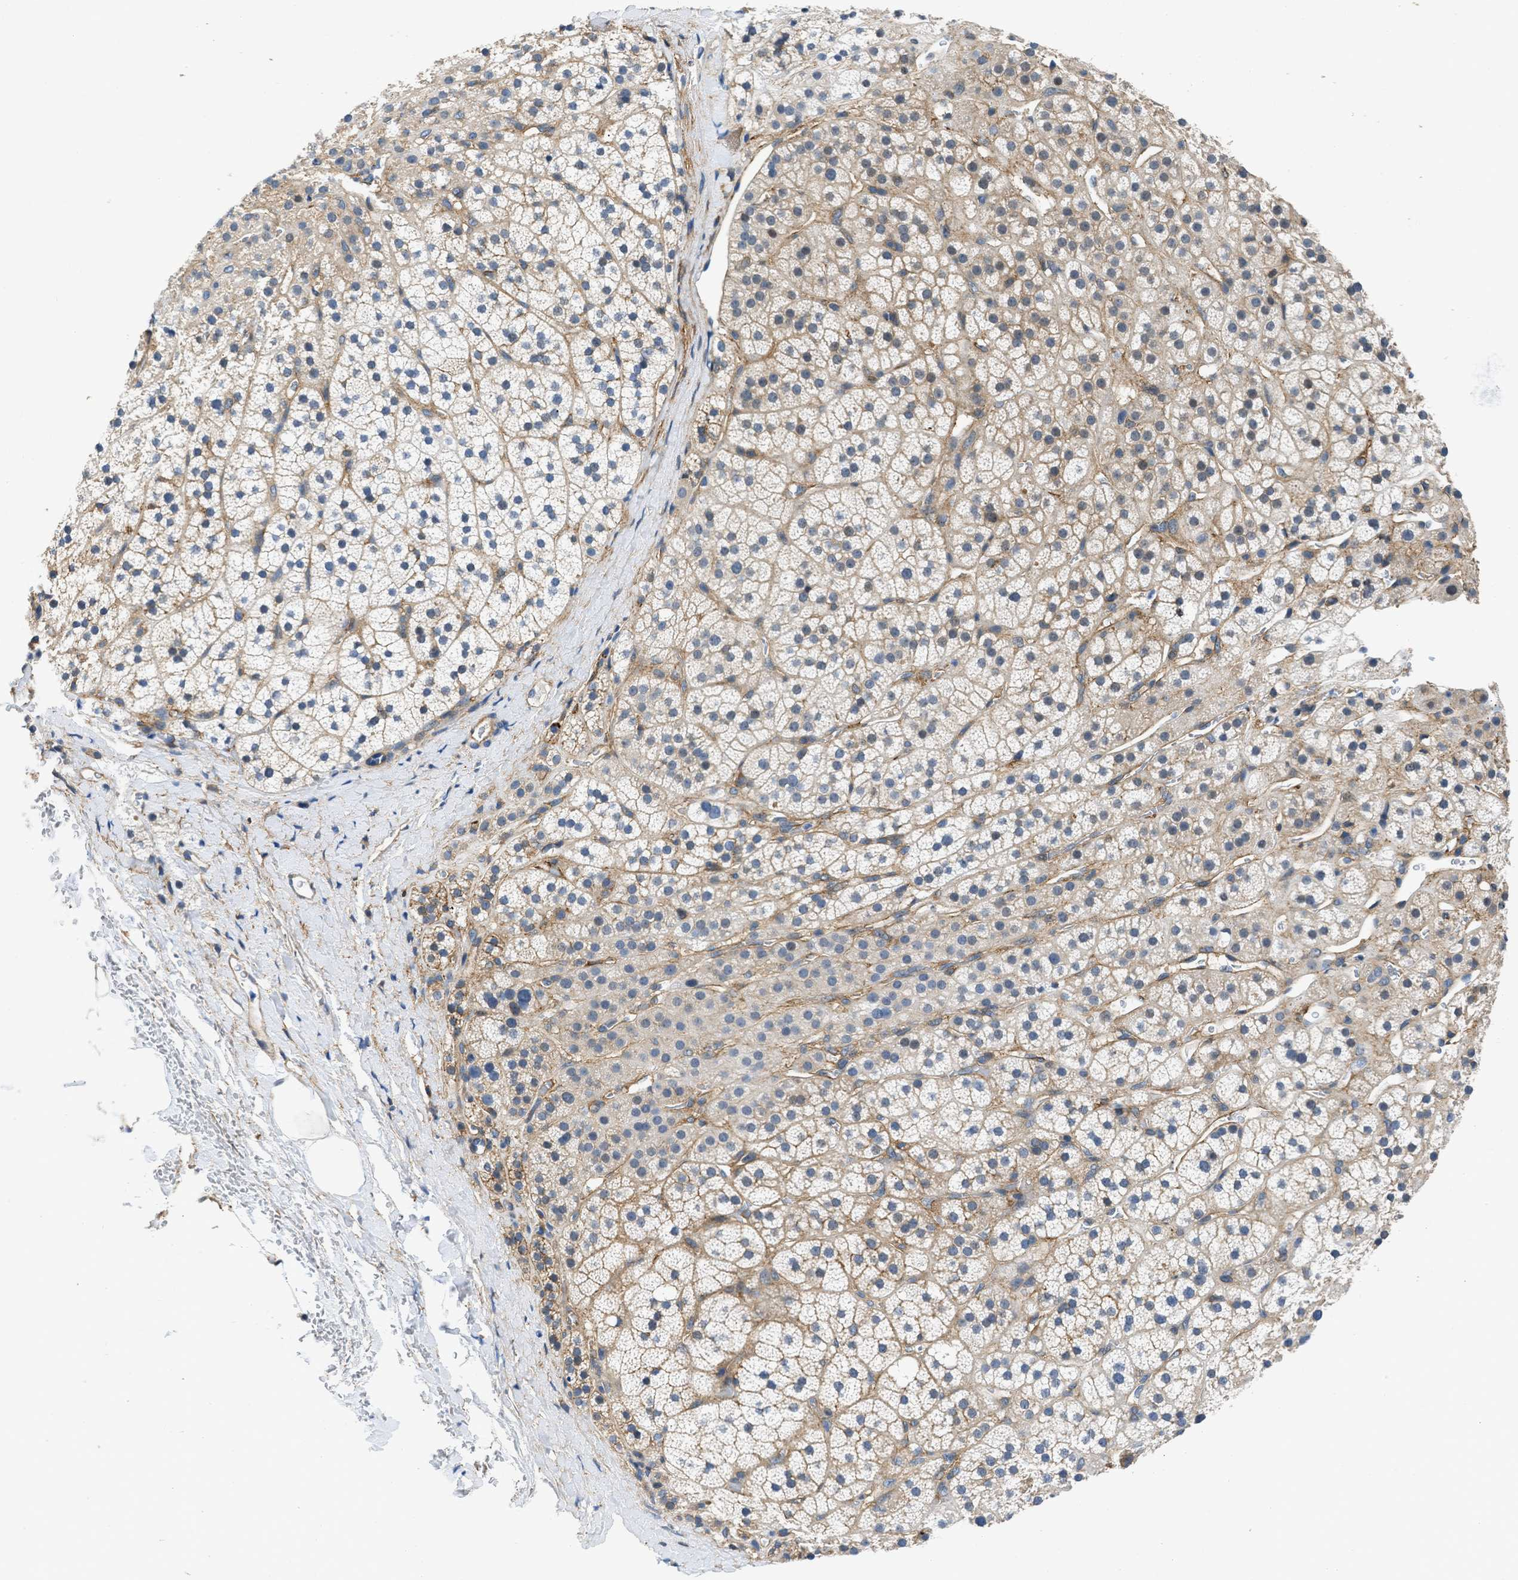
{"staining": {"intensity": "moderate", "quantity": ">75%", "location": "cytoplasmic/membranous"}, "tissue": "adrenal gland", "cell_type": "Glandular cells", "image_type": "normal", "snomed": [{"axis": "morphology", "description": "Normal tissue, NOS"}, {"axis": "topography", "description": "Adrenal gland"}], "caption": "Immunohistochemistry (IHC) image of unremarkable adrenal gland: human adrenal gland stained using immunohistochemistry displays medium levels of moderate protein expression localized specifically in the cytoplasmic/membranous of glandular cells, appearing as a cytoplasmic/membranous brown color.", "gene": "SEPTIN2", "patient": {"sex": "male", "age": 56}}